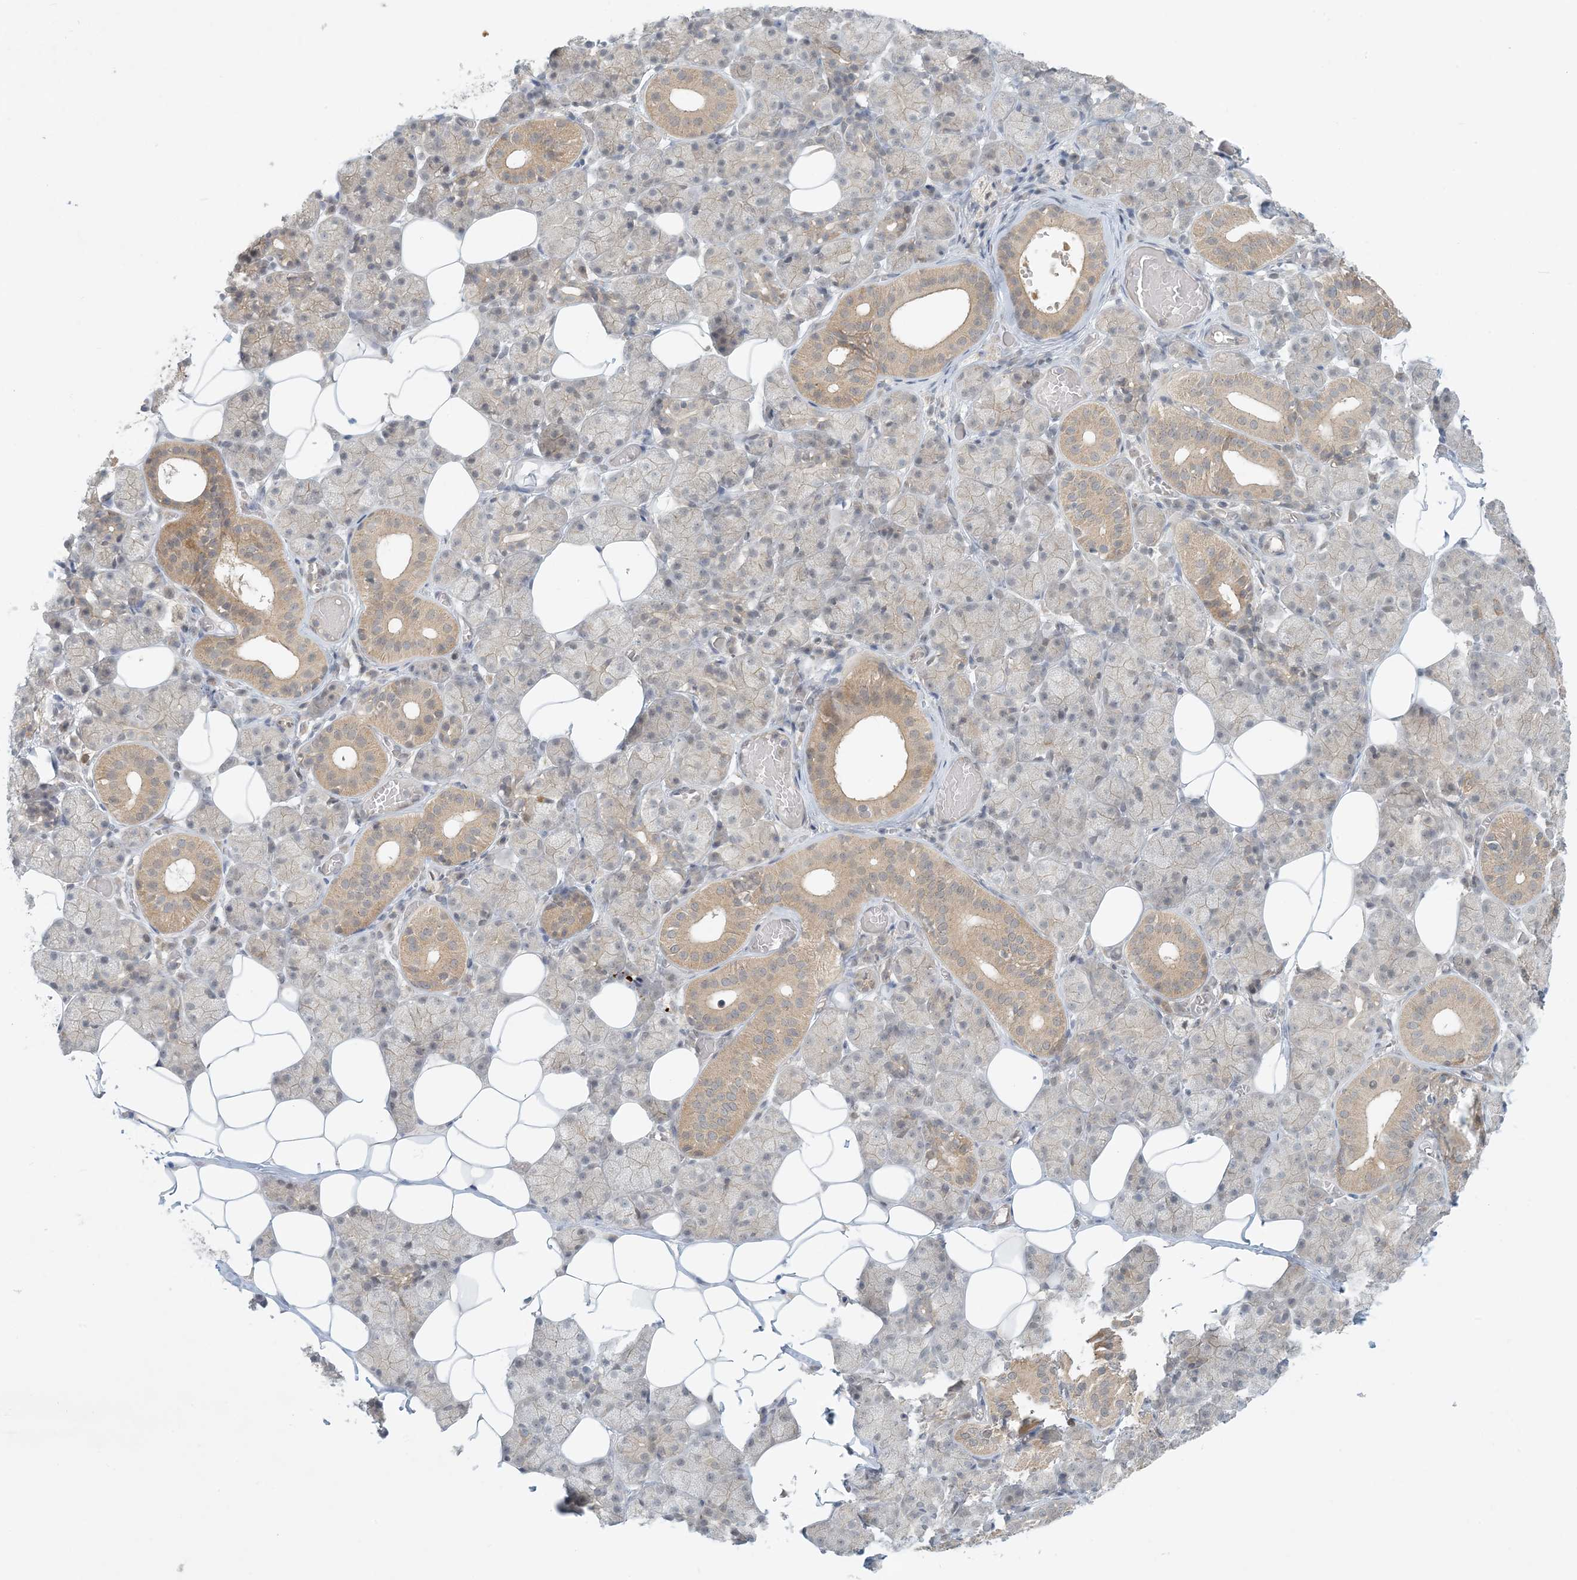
{"staining": {"intensity": "moderate", "quantity": "25%-75%", "location": "cytoplasmic/membranous"}, "tissue": "salivary gland", "cell_type": "Glandular cells", "image_type": "normal", "snomed": [{"axis": "morphology", "description": "Normal tissue, NOS"}, {"axis": "topography", "description": "Salivary gland"}], "caption": "Immunohistochemistry (IHC) photomicrograph of unremarkable salivary gland: human salivary gland stained using immunohistochemistry displays medium levels of moderate protein expression localized specifically in the cytoplasmic/membranous of glandular cells, appearing as a cytoplasmic/membranous brown color.", "gene": "OBI1", "patient": {"sex": "female", "age": 33}}